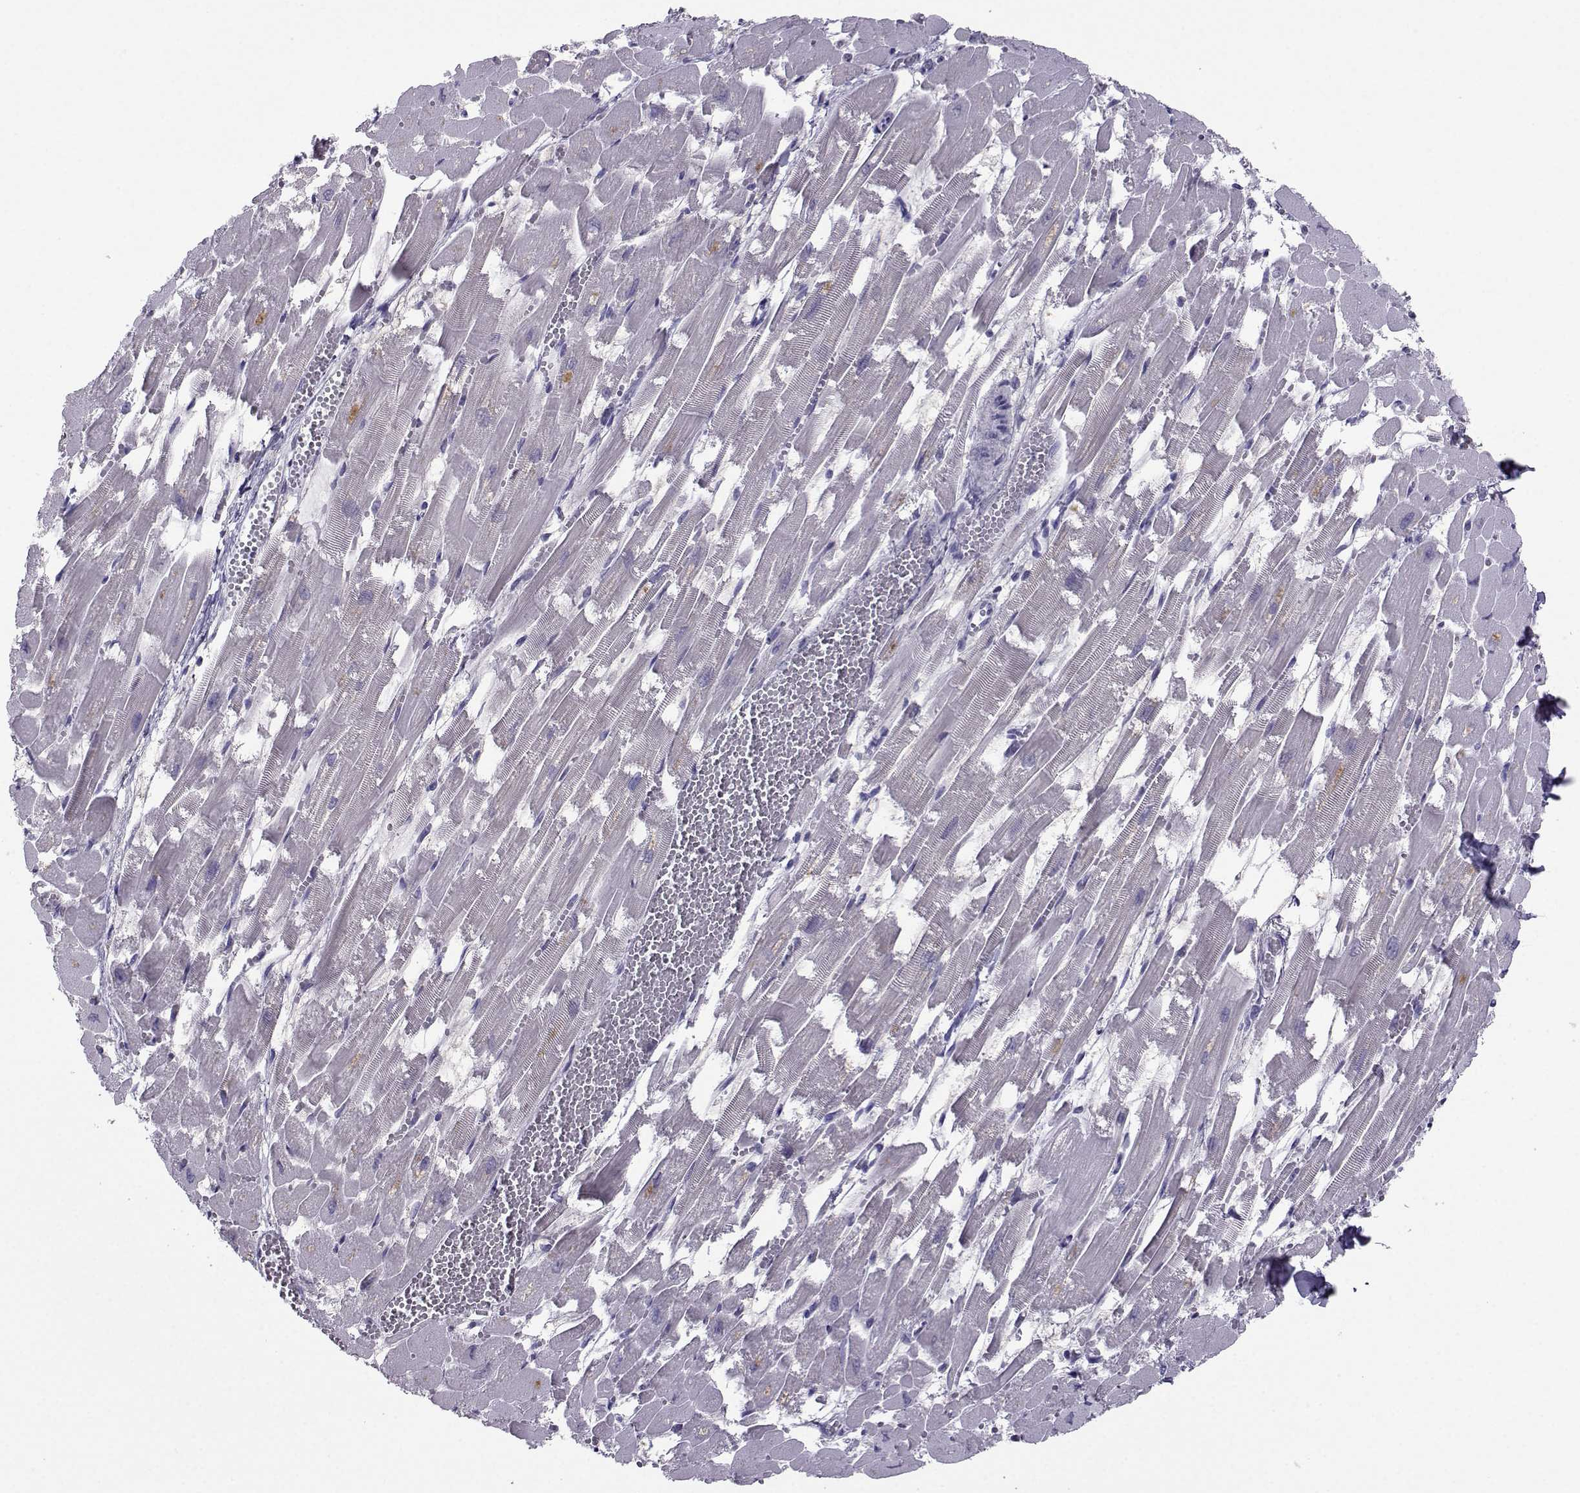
{"staining": {"intensity": "negative", "quantity": "none", "location": "none"}, "tissue": "heart muscle", "cell_type": "Cardiomyocytes", "image_type": "normal", "snomed": [{"axis": "morphology", "description": "Normal tissue, NOS"}, {"axis": "topography", "description": "Heart"}], "caption": "Immunohistochemistry of unremarkable human heart muscle displays no positivity in cardiomyocytes.", "gene": "ARMC2", "patient": {"sex": "female", "age": 52}}